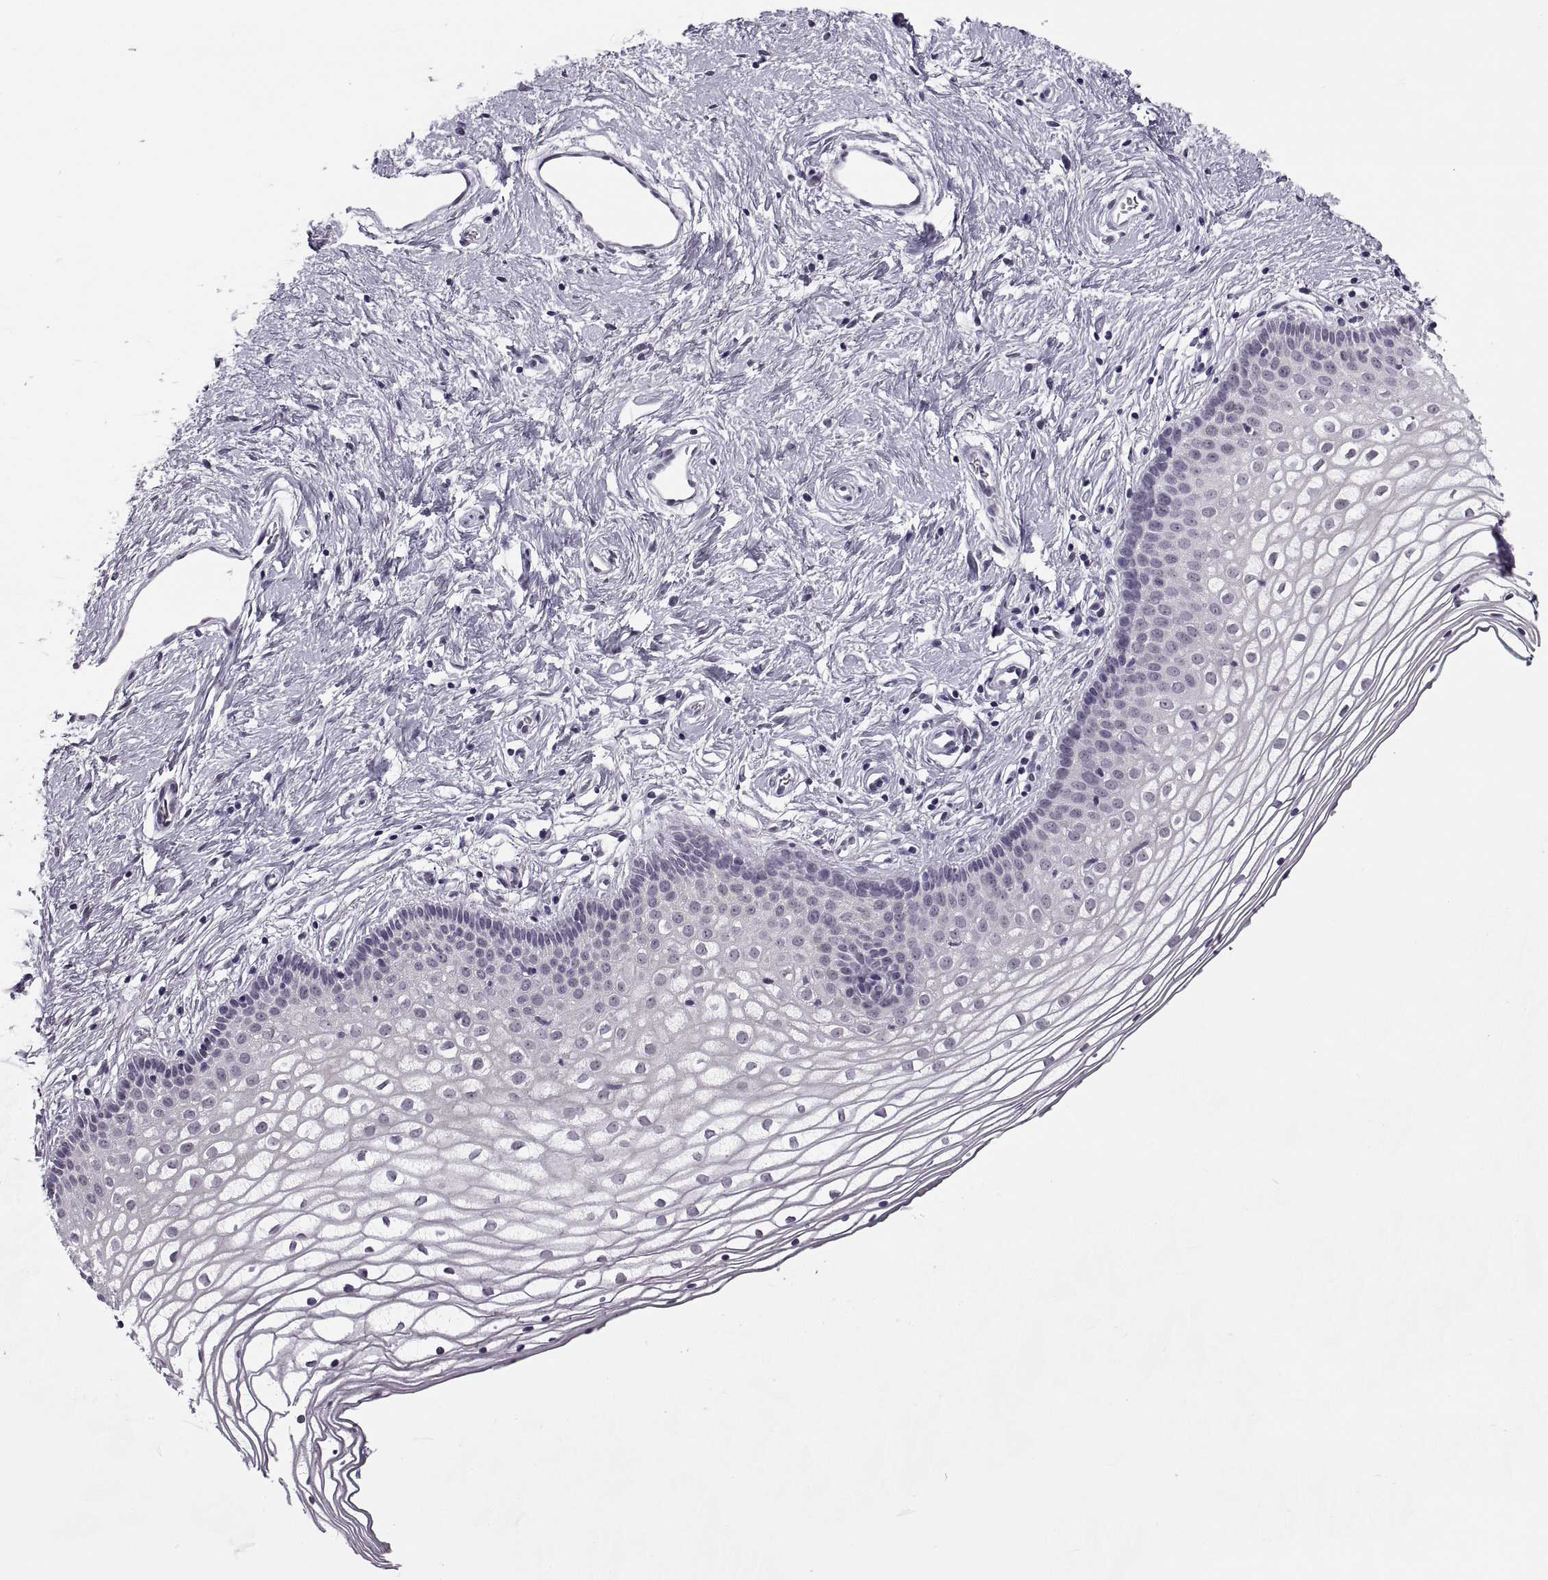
{"staining": {"intensity": "negative", "quantity": "none", "location": "none"}, "tissue": "vagina", "cell_type": "Squamous epithelial cells", "image_type": "normal", "snomed": [{"axis": "morphology", "description": "Normal tissue, NOS"}, {"axis": "topography", "description": "Vagina"}], "caption": "Immunohistochemistry (IHC) of unremarkable vagina exhibits no expression in squamous epithelial cells. (Brightfield microscopy of DAB immunohistochemistry (IHC) at high magnification).", "gene": "TBC1D3B", "patient": {"sex": "female", "age": 36}}